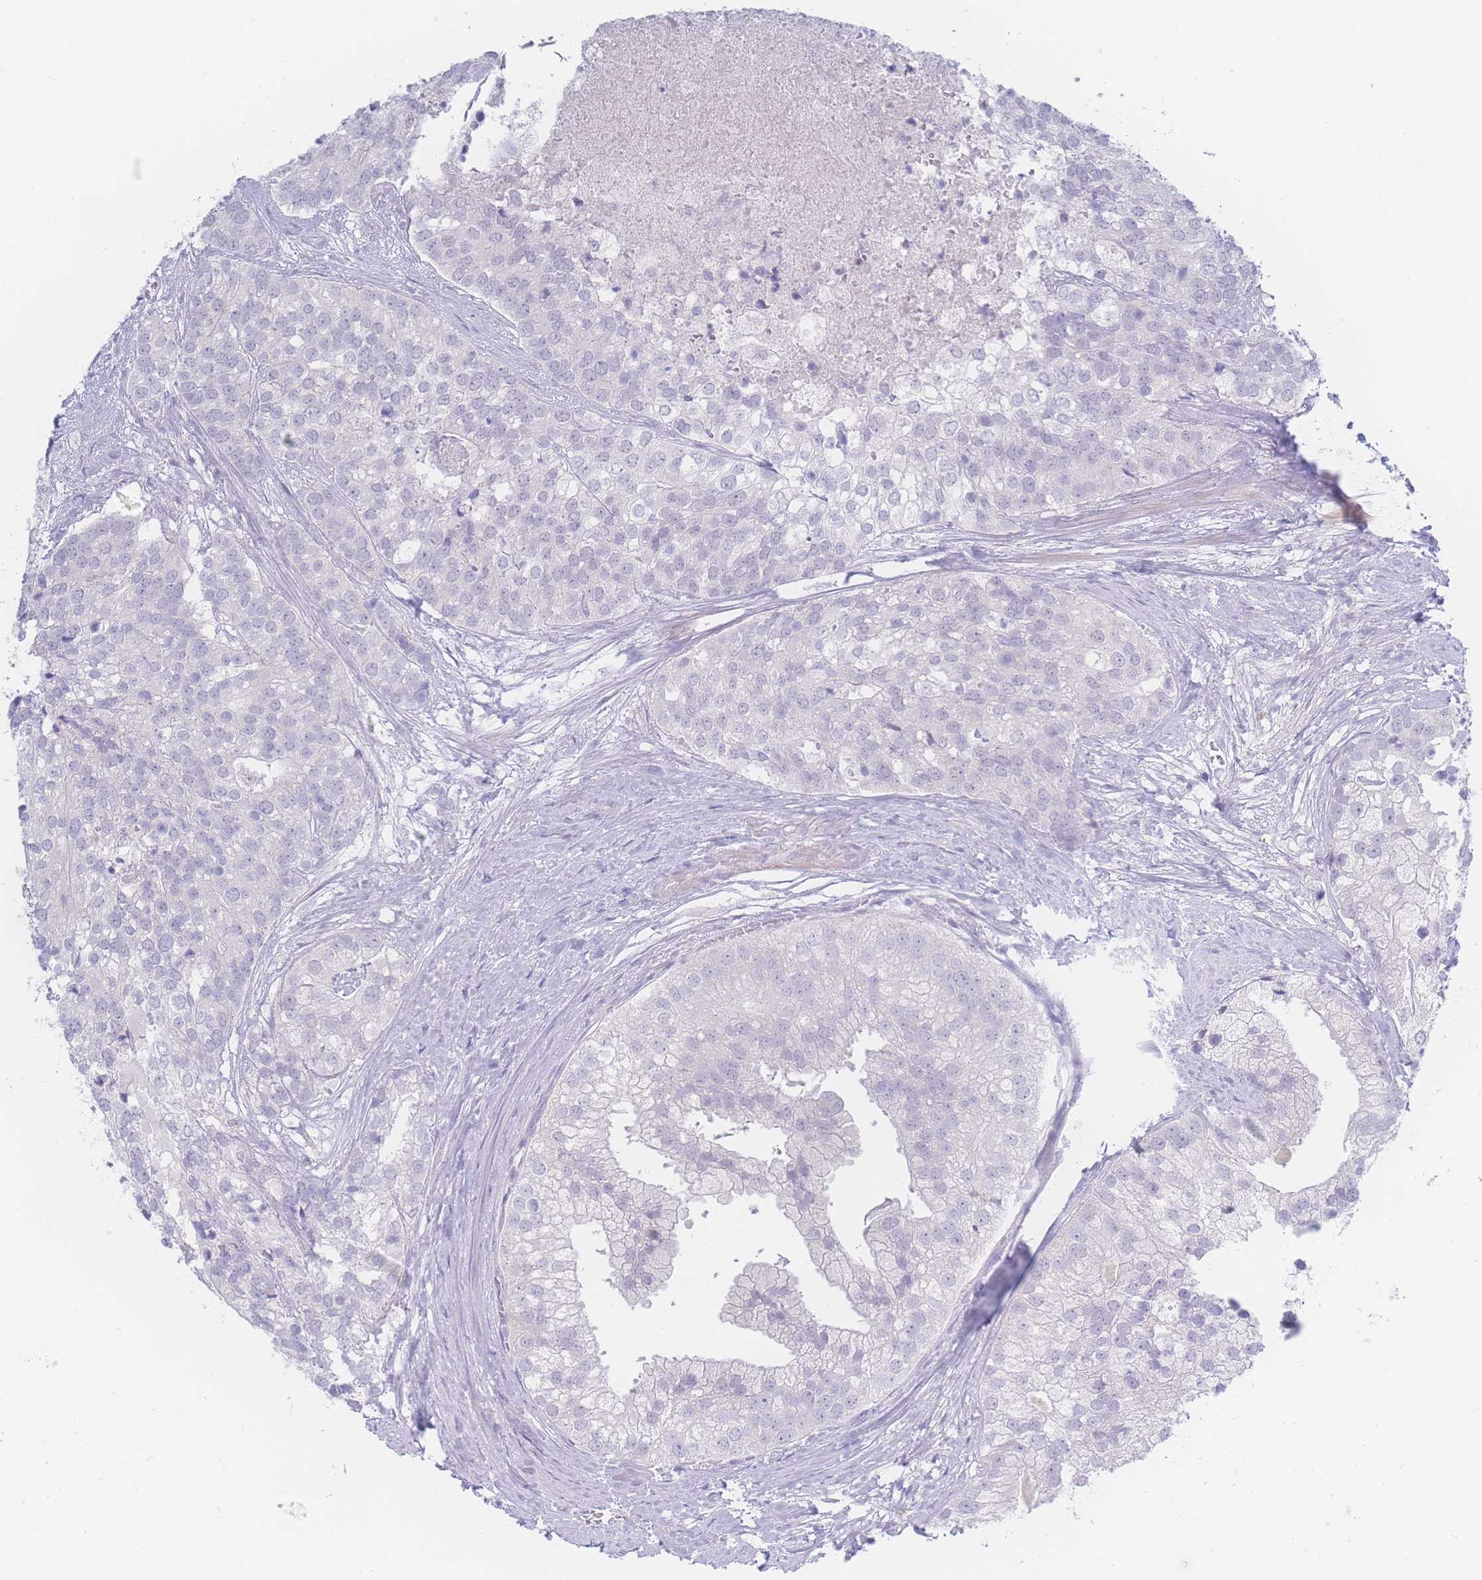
{"staining": {"intensity": "negative", "quantity": "none", "location": "none"}, "tissue": "prostate cancer", "cell_type": "Tumor cells", "image_type": "cancer", "snomed": [{"axis": "morphology", "description": "Adenocarcinoma, High grade"}, {"axis": "topography", "description": "Prostate"}], "caption": "This micrograph is of high-grade adenocarcinoma (prostate) stained with immunohistochemistry (IHC) to label a protein in brown with the nuclei are counter-stained blue. There is no staining in tumor cells.", "gene": "PRSS22", "patient": {"sex": "male", "age": 62}}